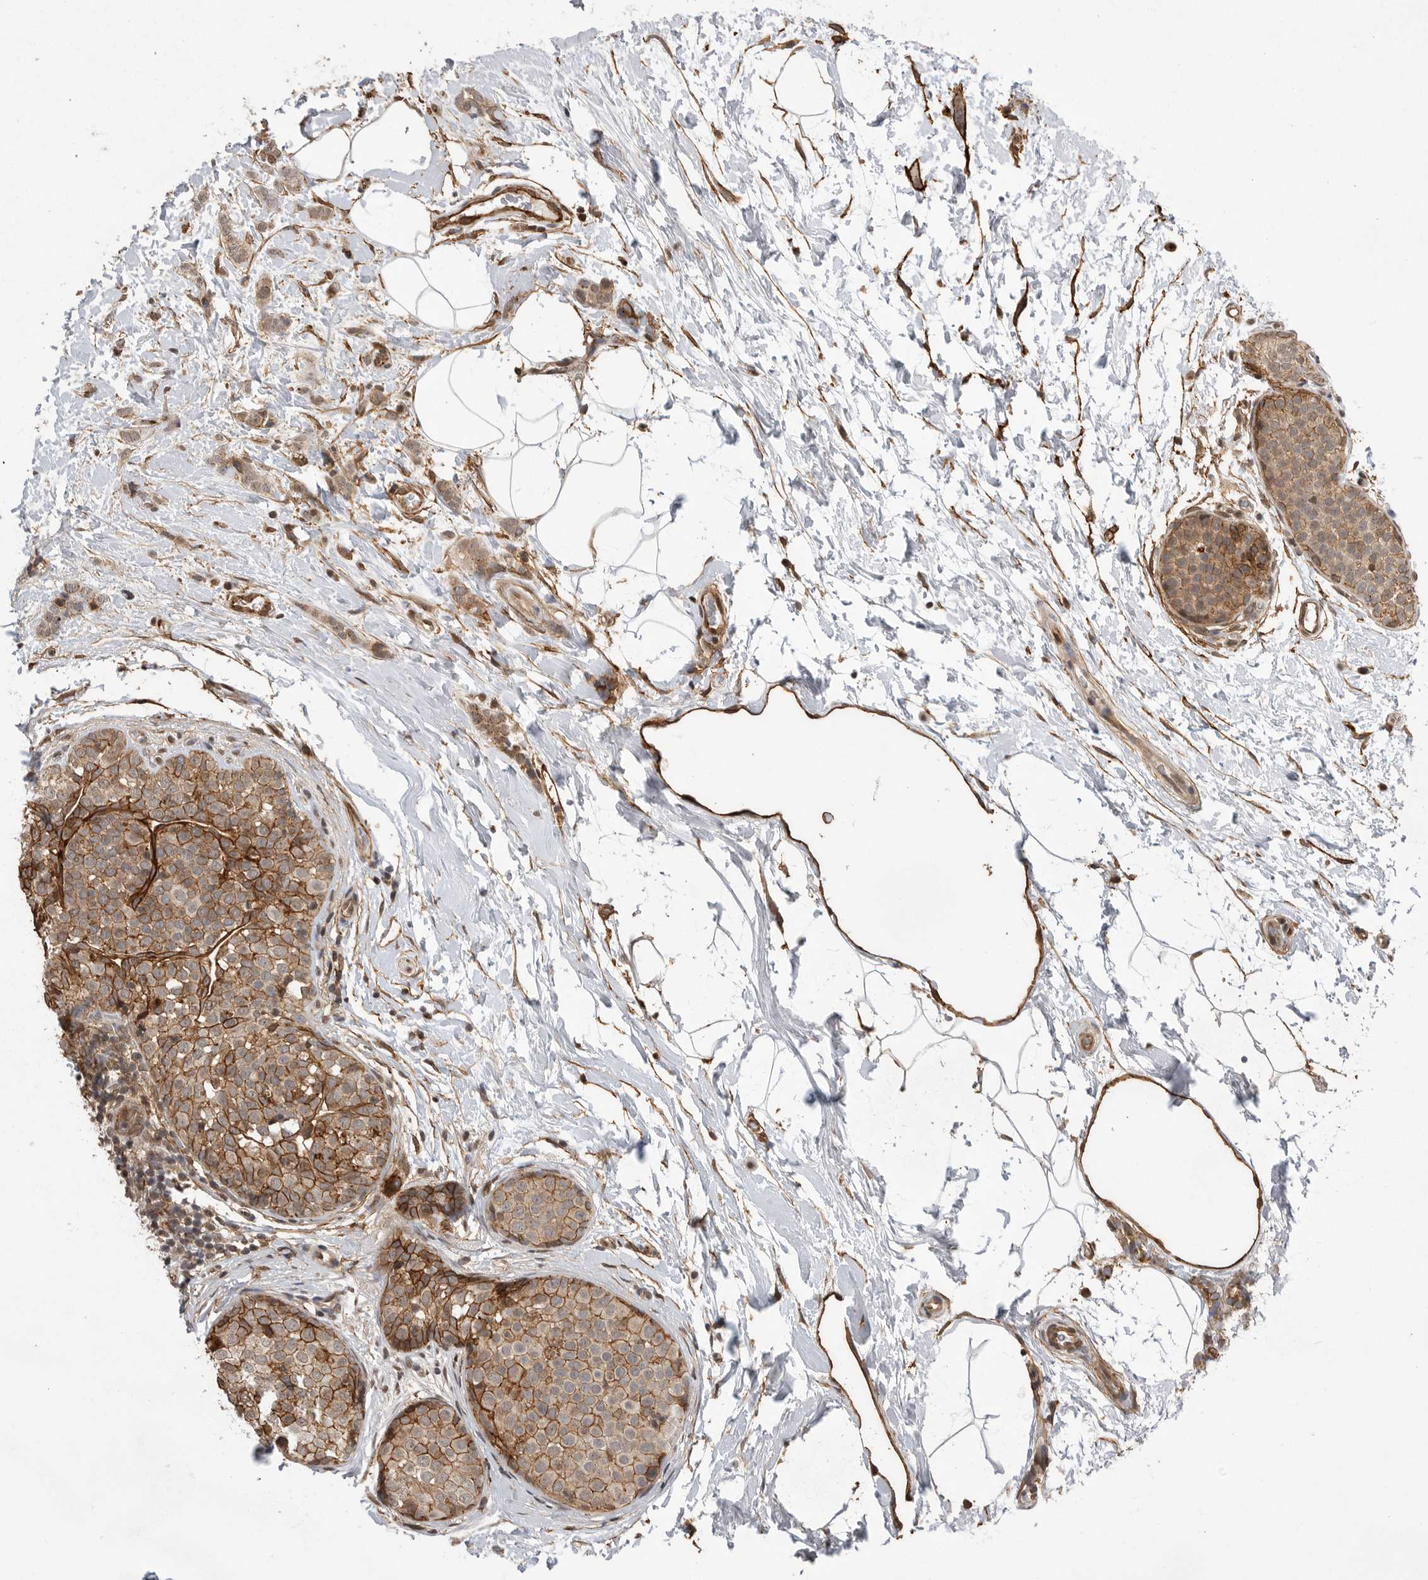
{"staining": {"intensity": "weak", "quantity": ">75%", "location": "cytoplasmic/membranous"}, "tissue": "breast cancer", "cell_type": "Tumor cells", "image_type": "cancer", "snomed": [{"axis": "morphology", "description": "Lobular carcinoma, in situ"}, {"axis": "morphology", "description": "Lobular carcinoma"}, {"axis": "topography", "description": "Breast"}], "caption": "Immunohistochemistry image of neoplastic tissue: breast lobular carcinoma in situ stained using immunohistochemistry (IHC) demonstrates low levels of weak protein expression localized specifically in the cytoplasmic/membranous of tumor cells, appearing as a cytoplasmic/membranous brown color.", "gene": "NECTIN1", "patient": {"sex": "female", "age": 41}}